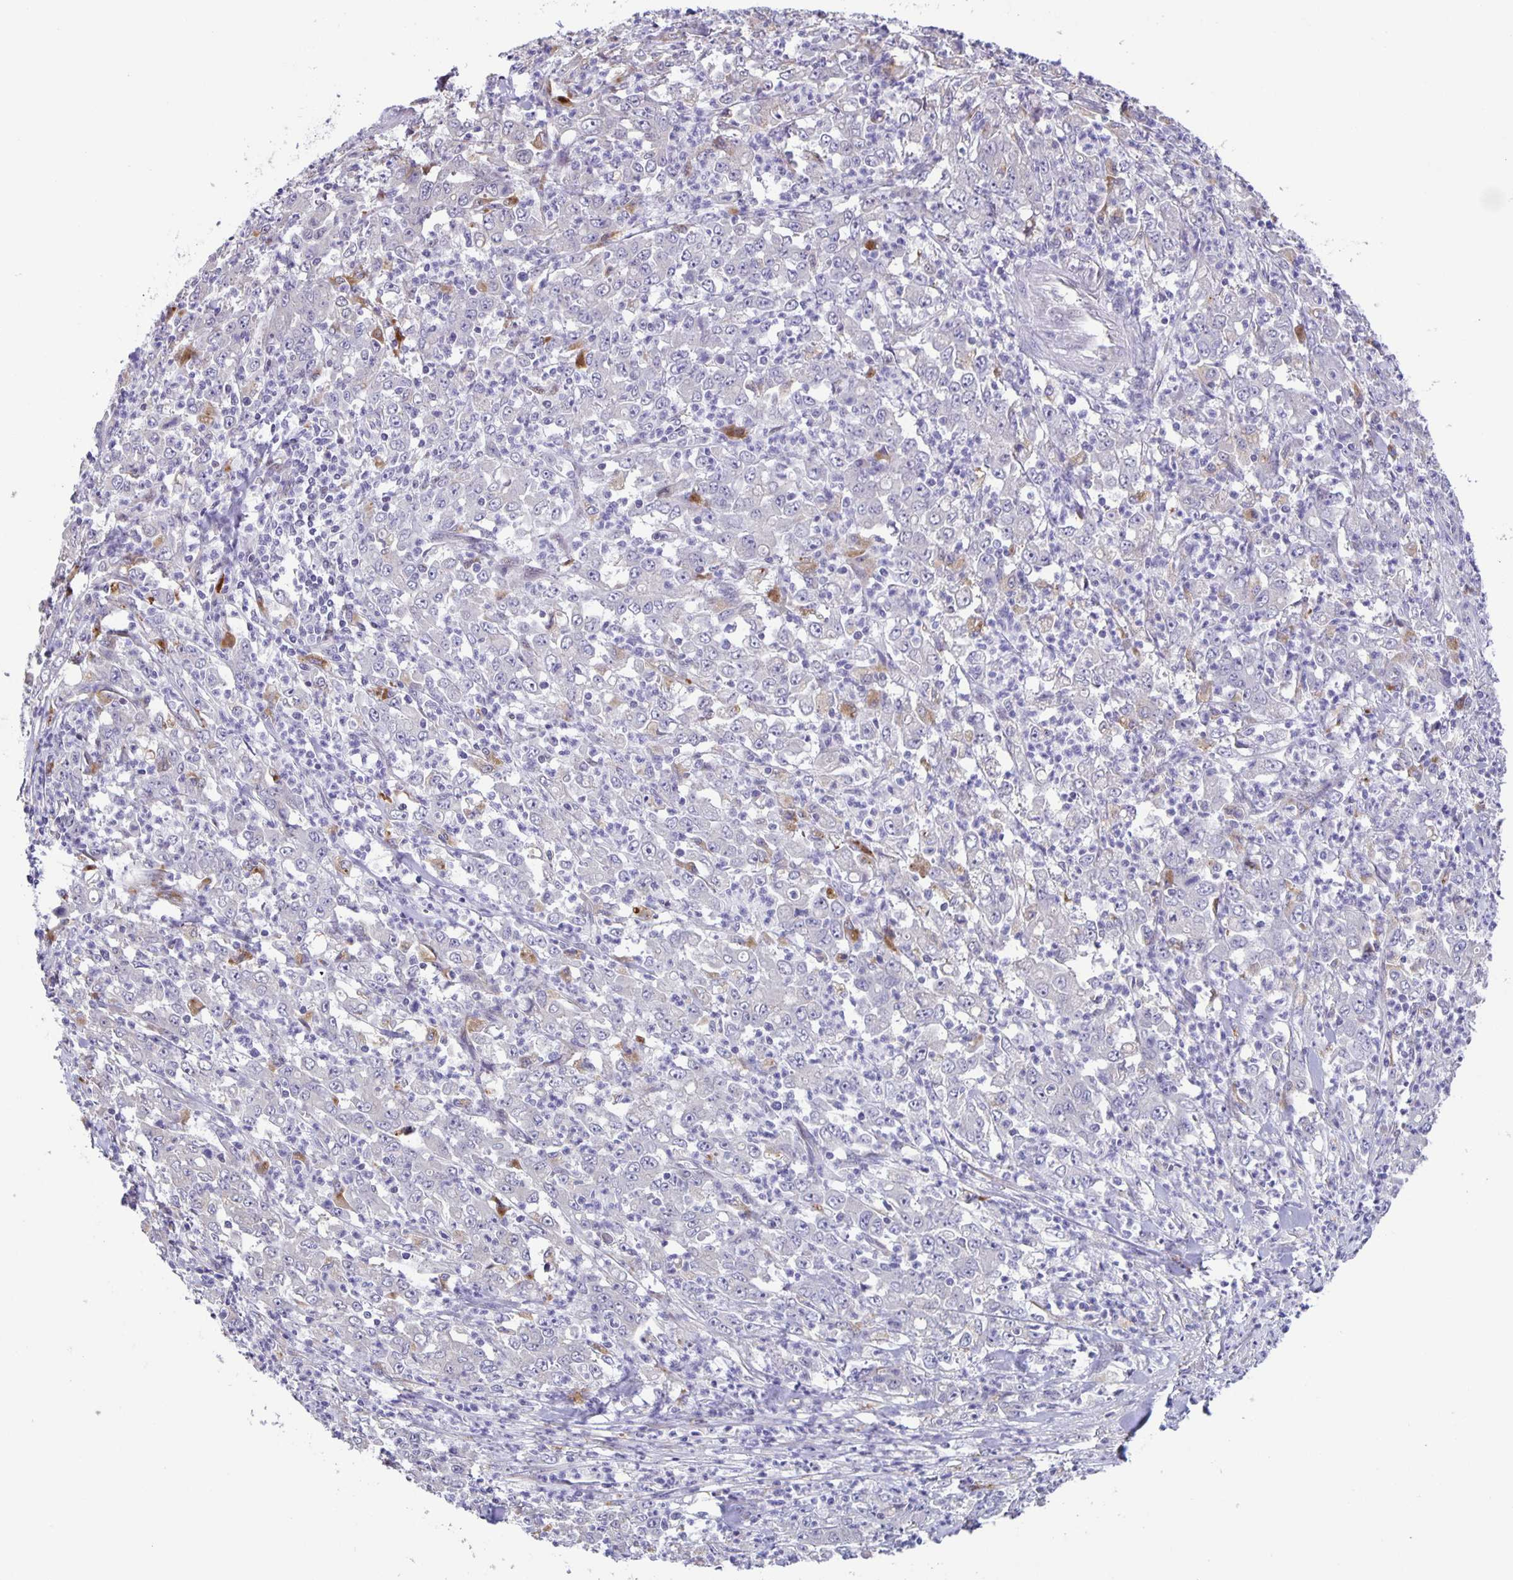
{"staining": {"intensity": "negative", "quantity": "none", "location": "none"}, "tissue": "stomach cancer", "cell_type": "Tumor cells", "image_type": "cancer", "snomed": [{"axis": "morphology", "description": "Adenocarcinoma, NOS"}, {"axis": "topography", "description": "Stomach, lower"}], "caption": "Immunohistochemical staining of human stomach cancer (adenocarcinoma) reveals no significant positivity in tumor cells.", "gene": "MAPK12", "patient": {"sex": "female", "age": 71}}